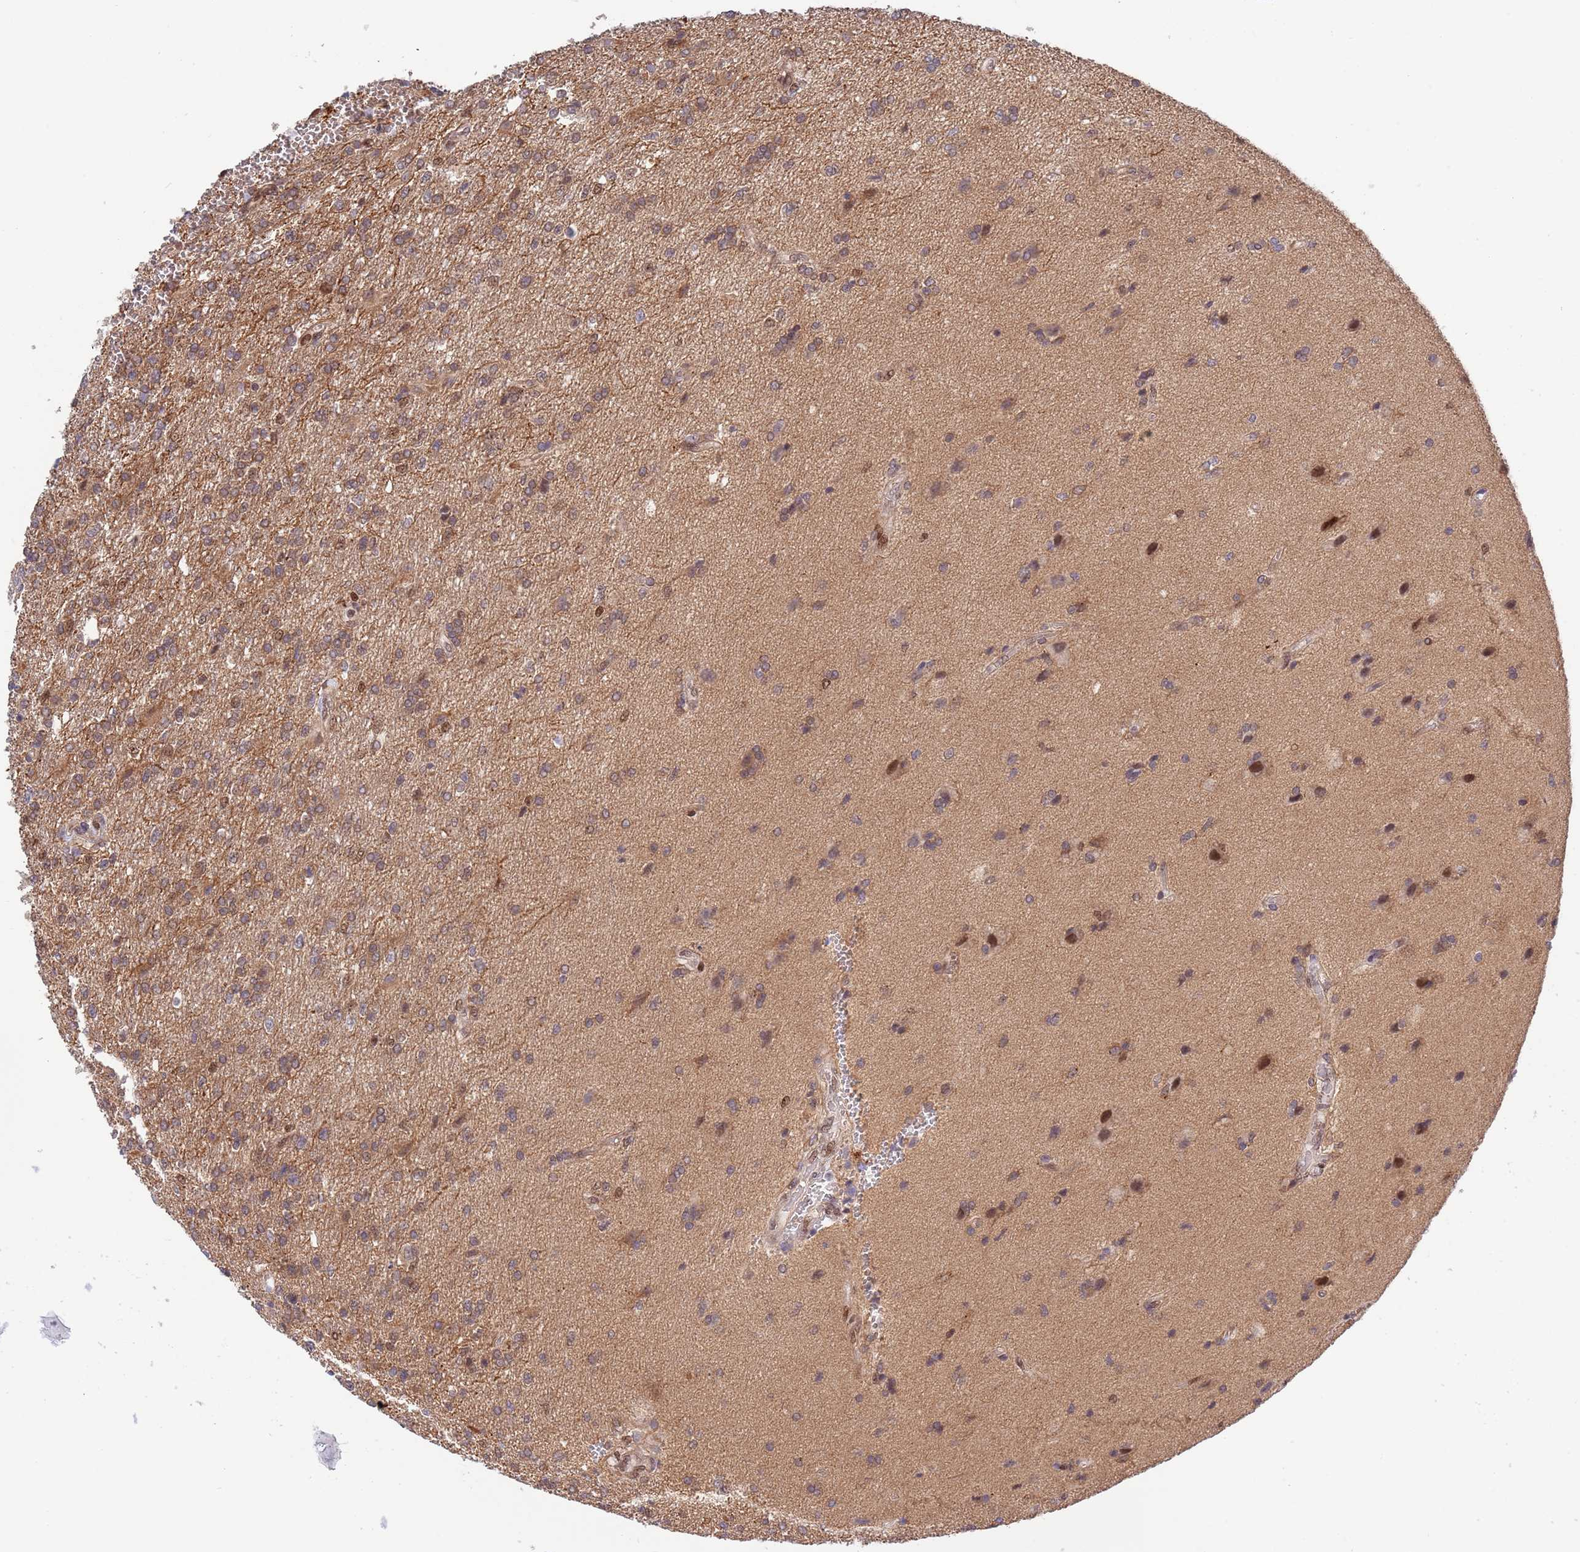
{"staining": {"intensity": "weak", "quantity": ">75%", "location": "cytoplasmic/membranous"}, "tissue": "glioma", "cell_type": "Tumor cells", "image_type": "cancer", "snomed": [{"axis": "morphology", "description": "Glioma, malignant, High grade"}, {"axis": "topography", "description": "Brain"}], "caption": "Protein analysis of malignant high-grade glioma tissue shows weak cytoplasmic/membranous expression in approximately >75% of tumor cells.", "gene": "TBX10", "patient": {"sex": "male", "age": 56}}